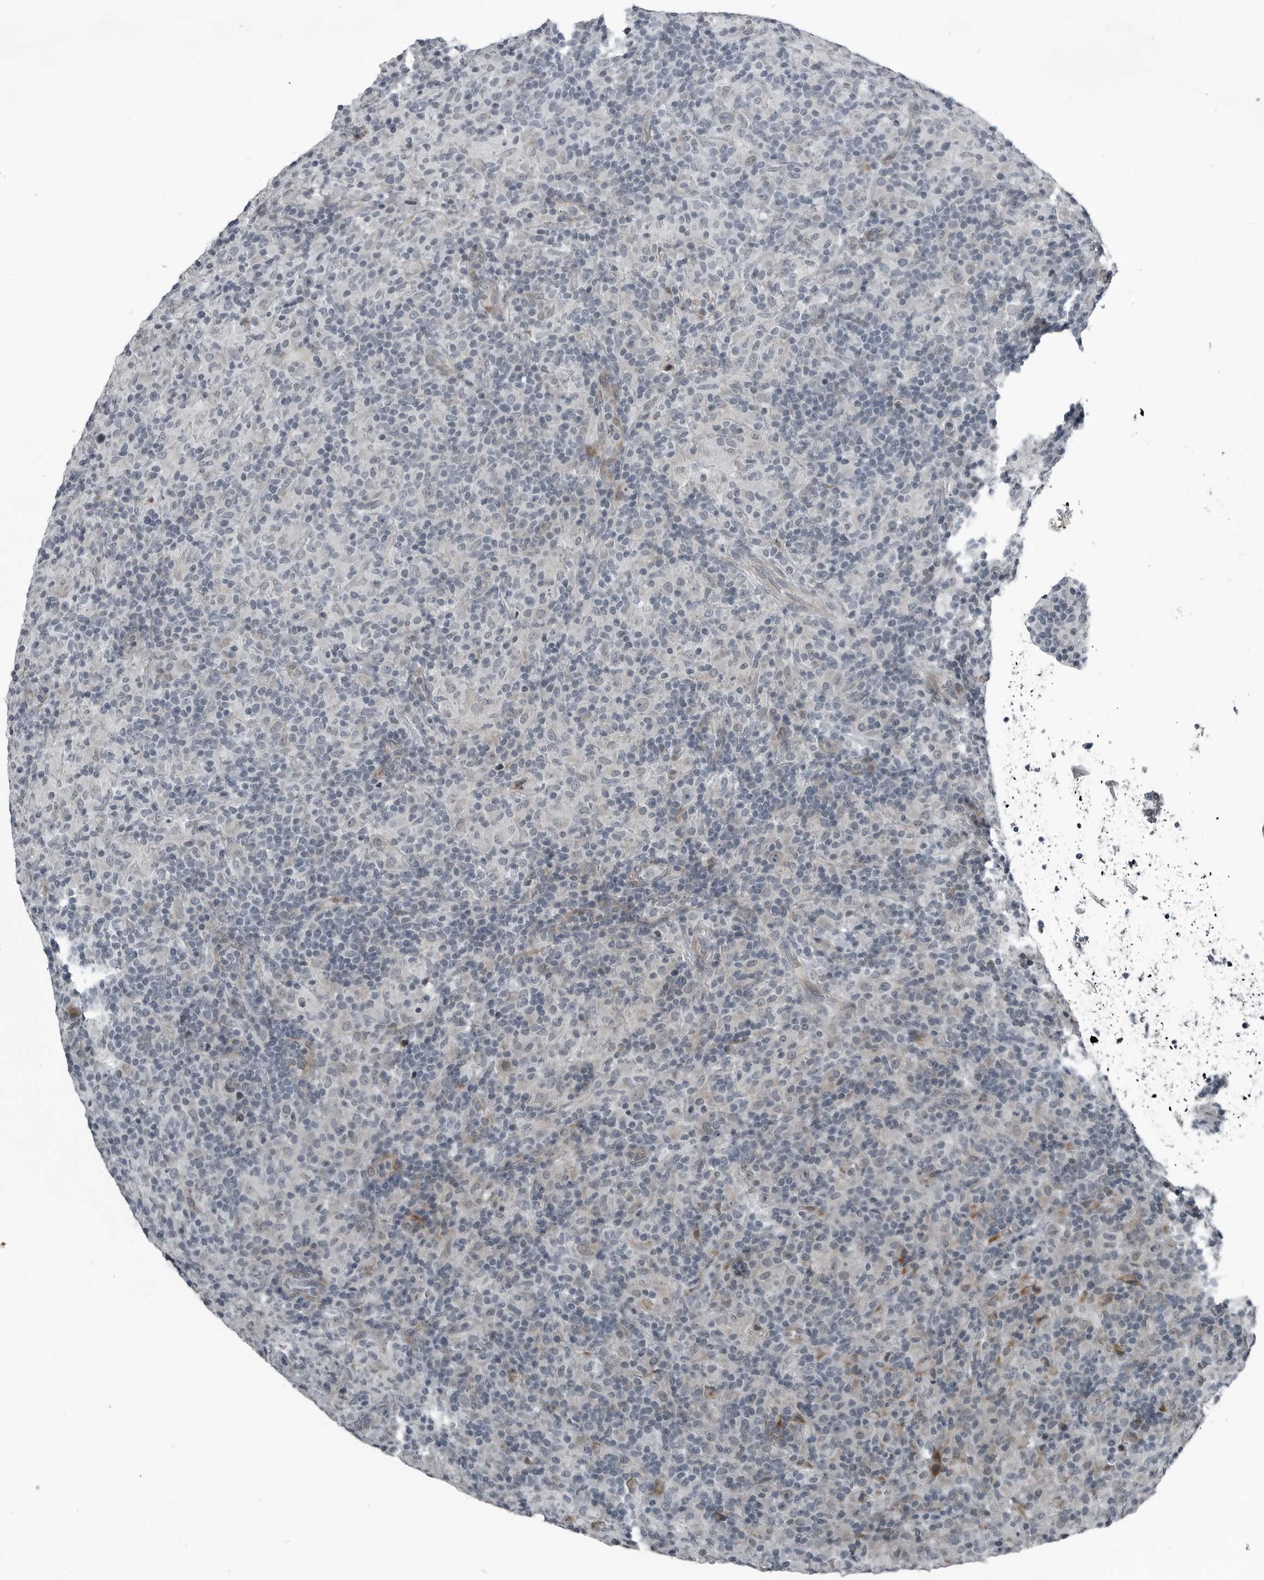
{"staining": {"intensity": "negative", "quantity": "none", "location": "none"}, "tissue": "lymphoma", "cell_type": "Tumor cells", "image_type": "cancer", "snomed": [{"axis": "morphology", "description": "Hodgkin's disease, NOS"}, {"axis": "topography", "description": "Lymph node"}], "caption": "High magnification brightfield microscopy of Hodgkin's disease stained with DAB (brown) and counterstained with hematoxylin (blue): tumor cells show no significant positivity.", "gene": "DNAAF11", "patient": {"sex": "male", "age": 70}}